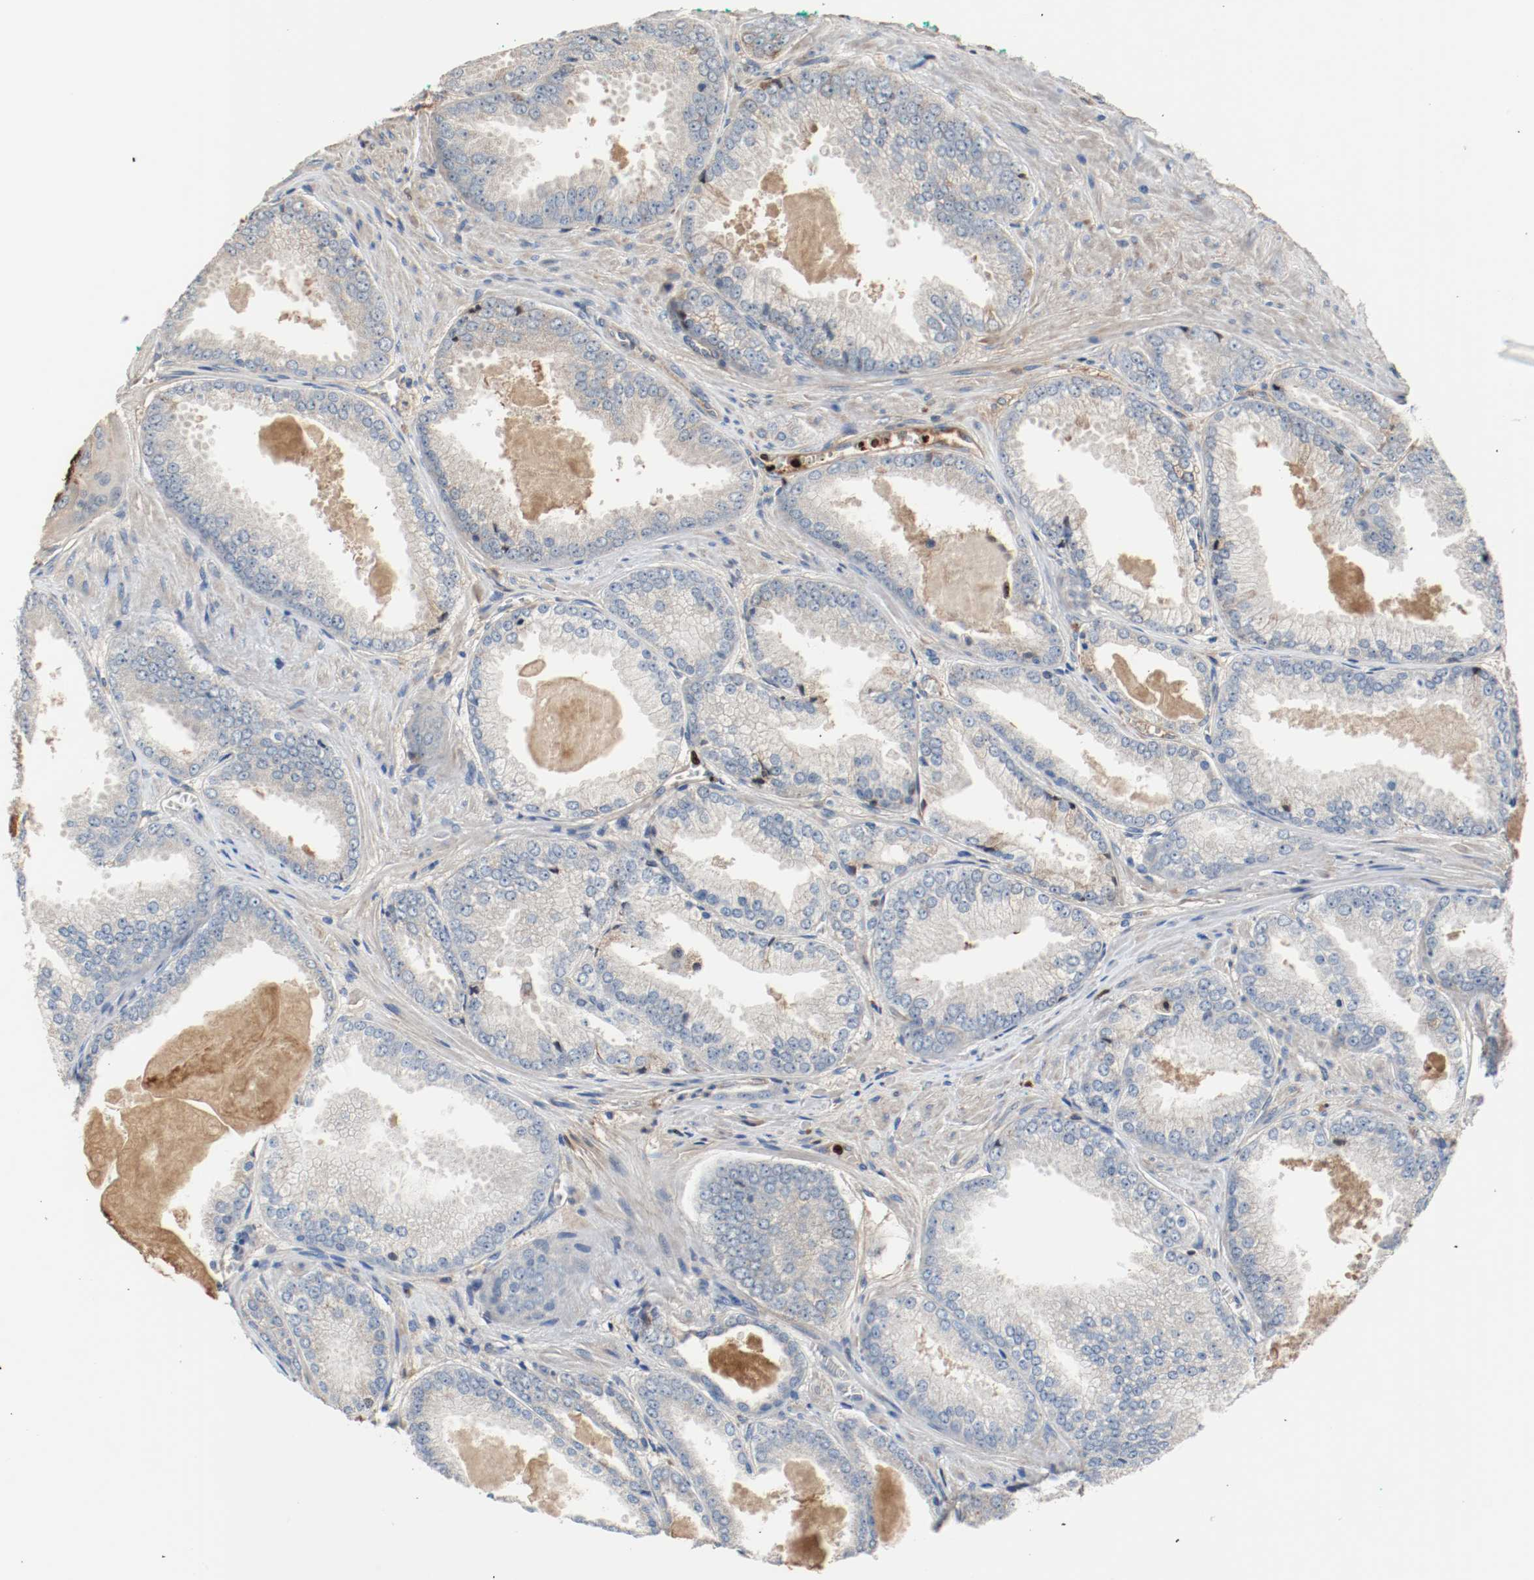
{"staining": {"intensity": "negative", "quantity": "none", "location": "none"}, "tissue": "prostate cancer", "cell_type": "Tumor cells", "image_type": "cancer", "snomed": [{"axis": "morphology", "description": "Adenocarcinoma, High grade"}, {"axis": "topography", "description": "Prostate"}], "caption": "The histopathology image displays no staining of tumor cells in prostate cancer.", "gene": "BLK", "patient": {"sex": "male", "age": 61}}